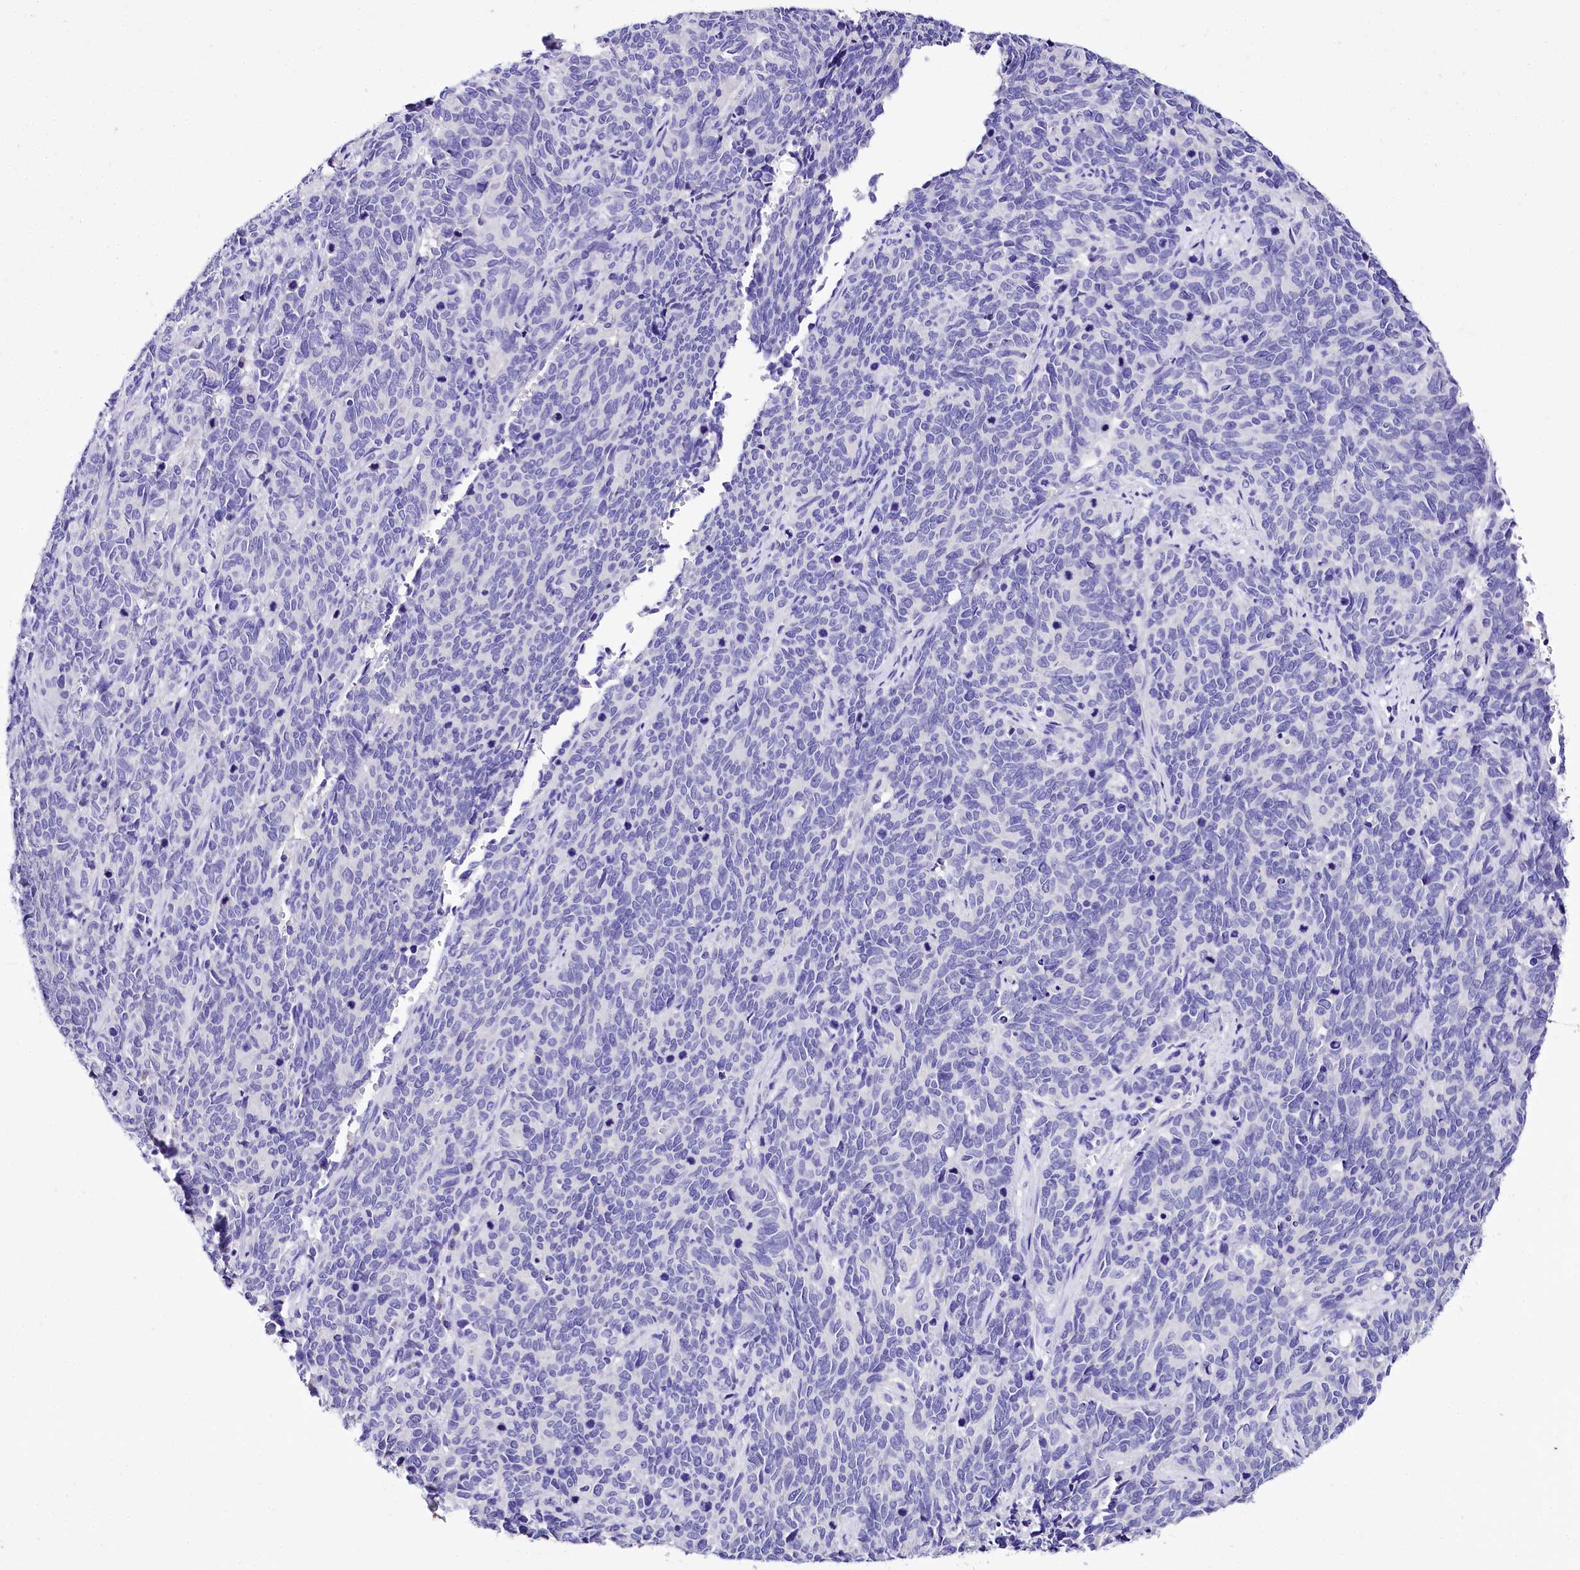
{"staining": {"intensity": "negative", "quantity": "none", "location": "none"}, "tissue": "cervical cancer", "cell_type": "Tumor cells", "image_type": "cancer", "snomed": [{"axis": "morphology", "description": "Squamous cell carcinoma, NOS"}, {"axis": "topography", "description": "Cervix"}], "caption": "Squamous cell carcinoma (cervical) was stained to show a protein in brown. There is no significant positivity in tumor cells.", "gene": "A2ML1", "patient": {"sex": "female", "age": 60}}